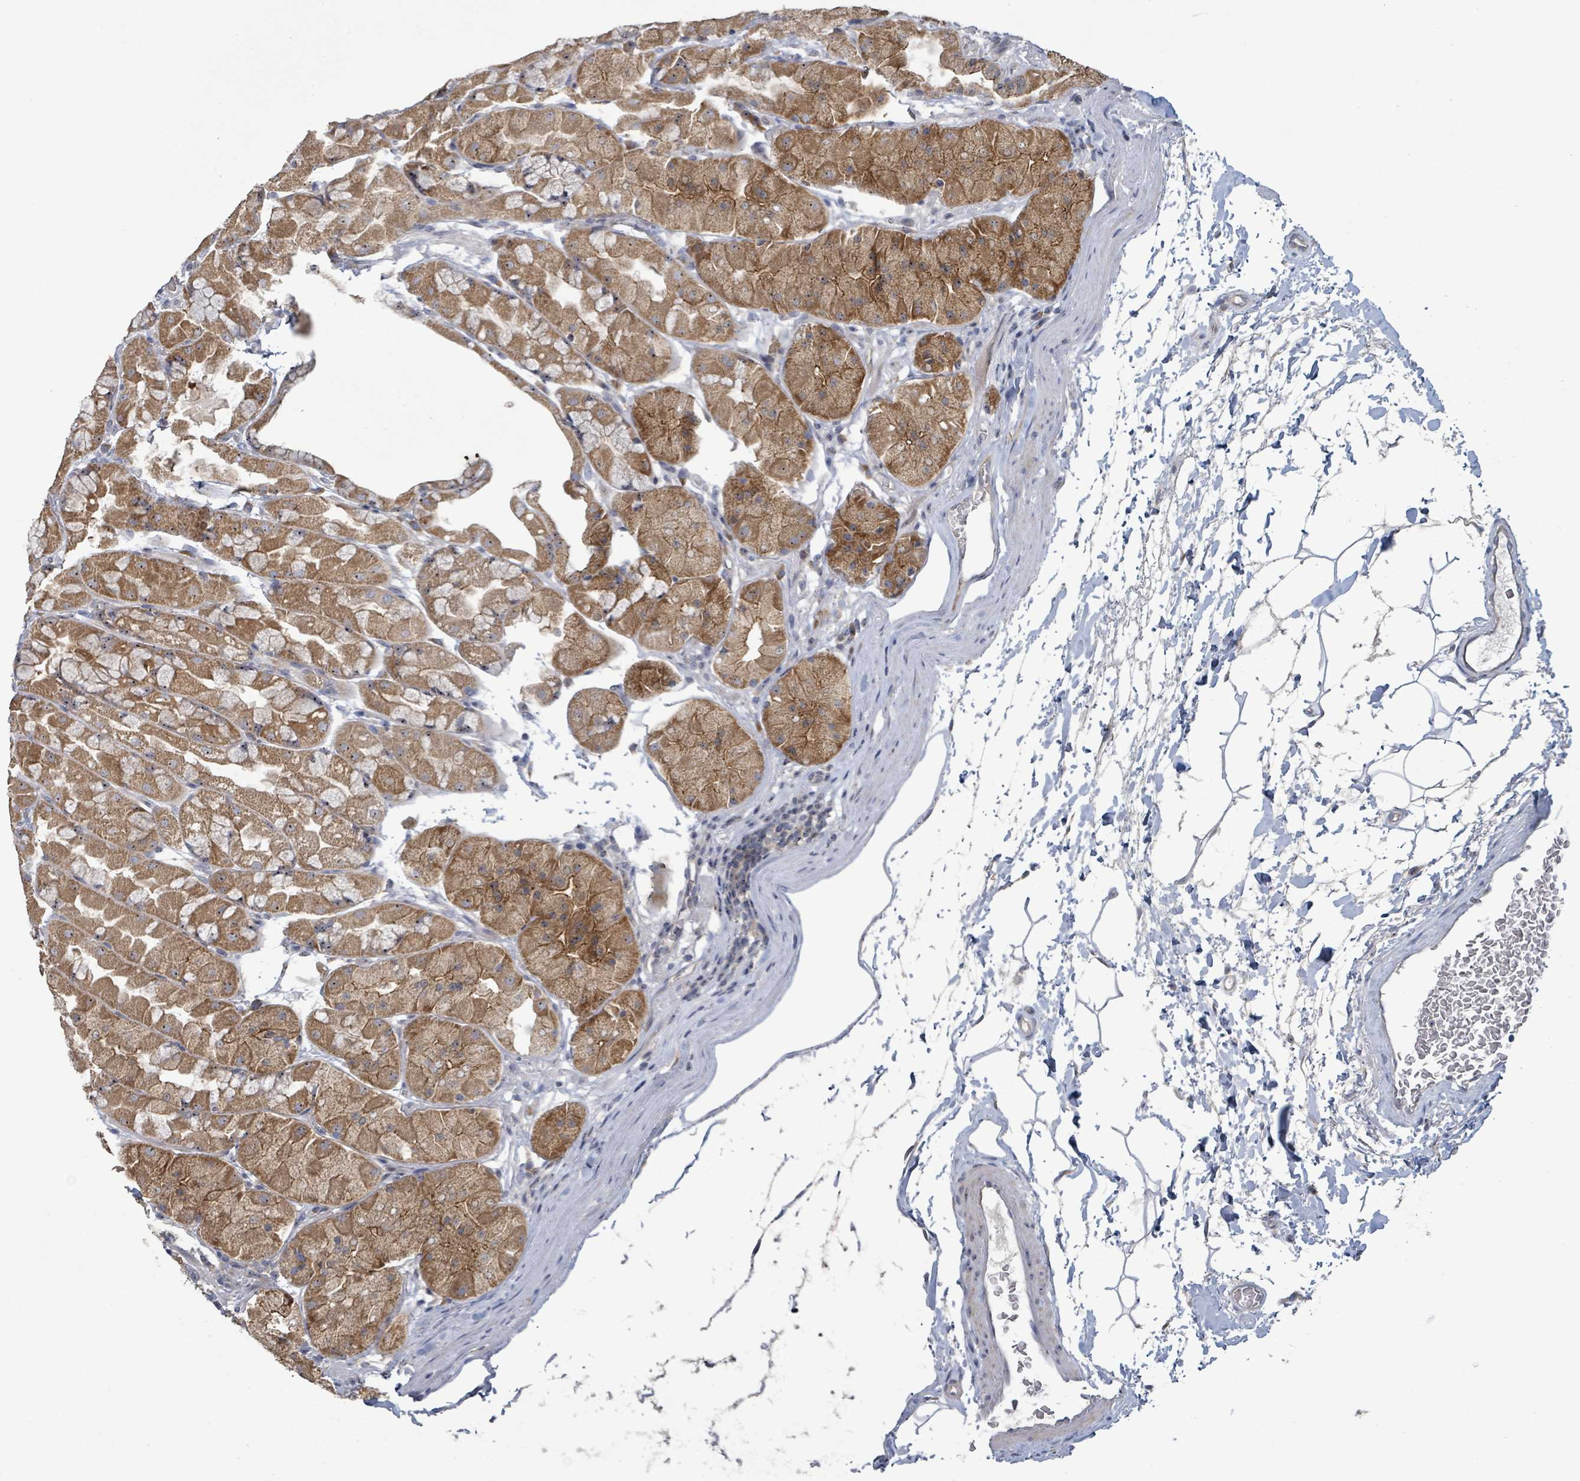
{"staining": {"intensity": "moderate", "quantity": ">75%", "location": "cytoplasmic/membranous"}, "tissue": "stomach", "cell_type": "Glandular cells", "image_type": "normal", "snomed": [{"axis": "morphology", "description": "Normal tissue, NOS"}, {"axis": "topography", "description": "Stomach"}], "caption": "Immunohistochemical staining of normal human stomach shows moderate cytoplasmic/membranous protein positivity in approximately >75% of glandular cells.", "gene": "RPL32", "patient": {"sex": "male", "age": 57}}